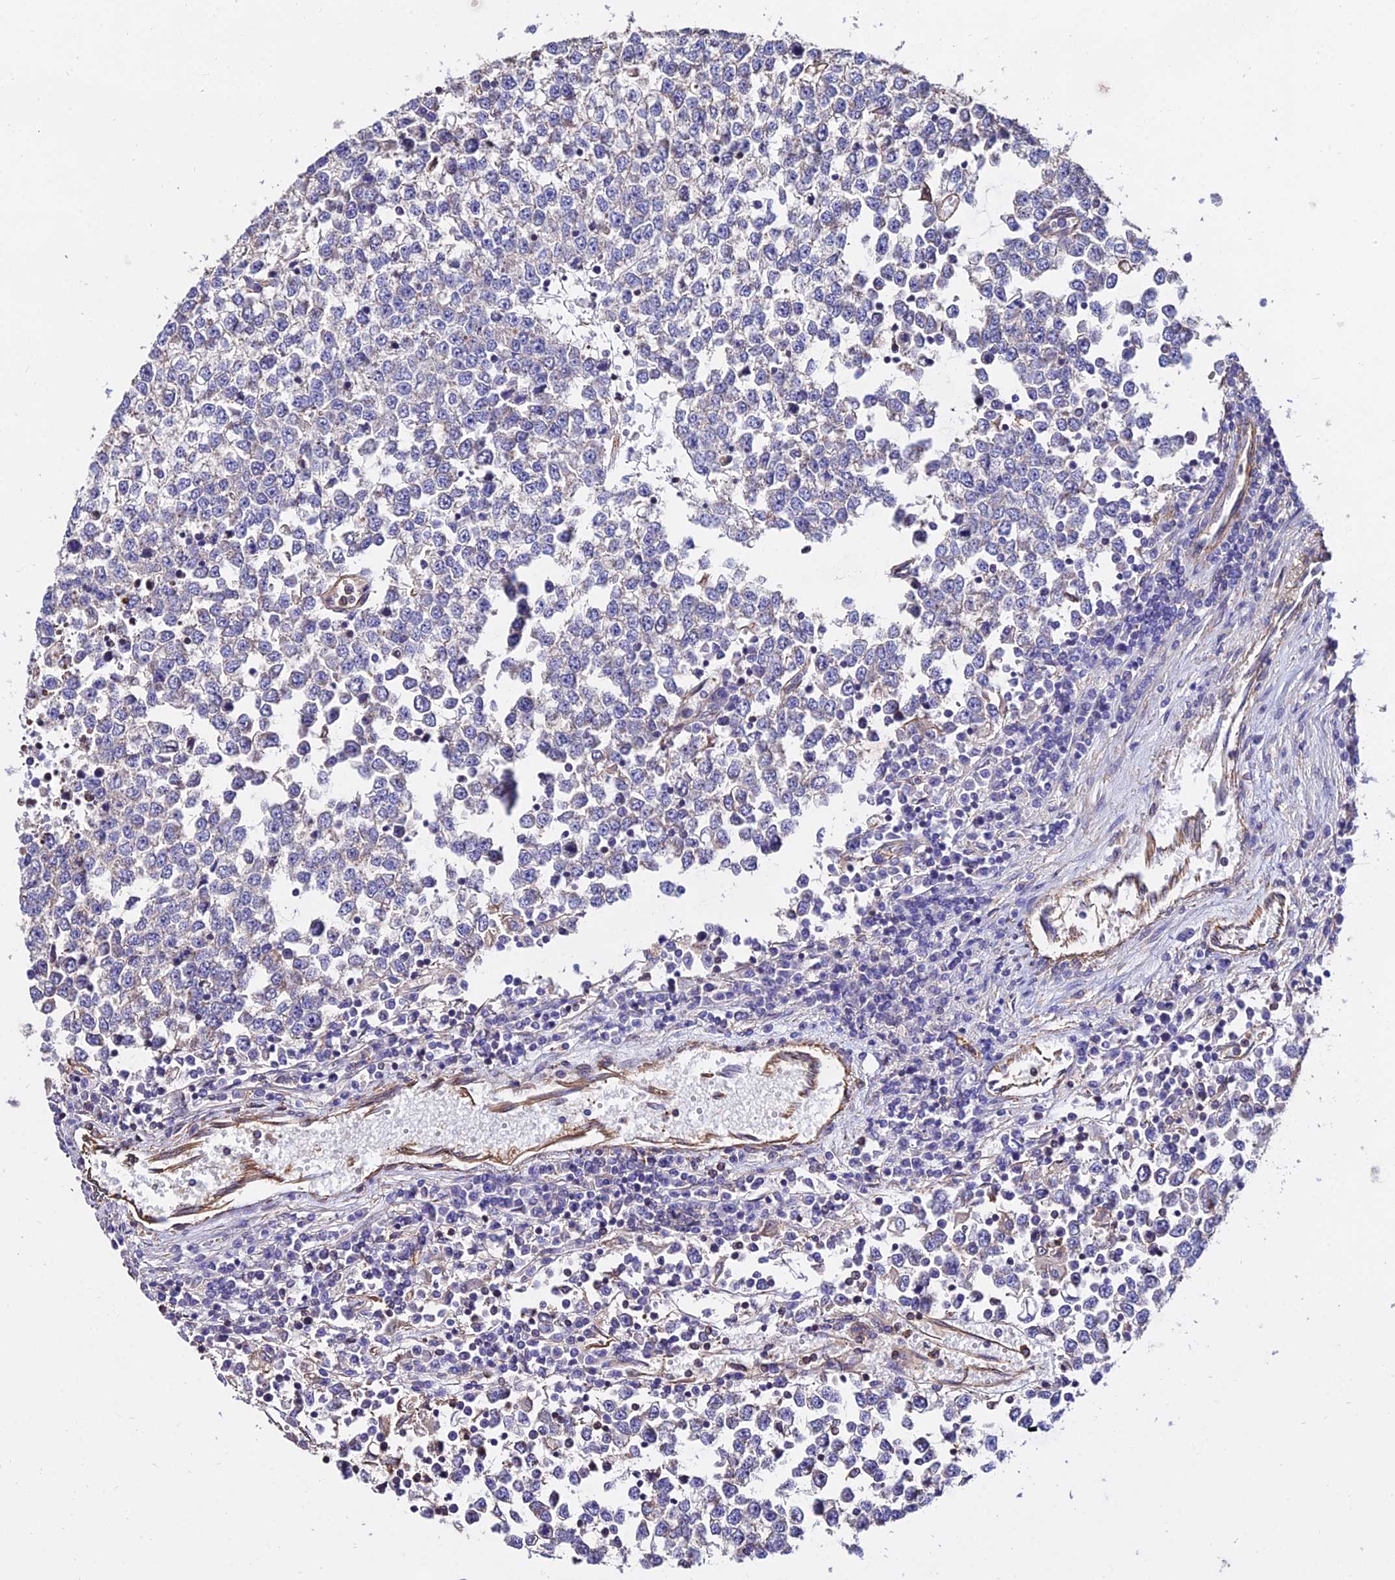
{"staining": {"intensity": "moderate", "quantity": "25%-75%", "location": "cytoplasmic/membranous"}, "tissue": "testis cancer", "cell_type": "Tumor cells", "image_type": "cancer", "snomed": [{"axis": "morphology", "description": "Seminoma, NOS"}, {"axis": "topography", "description": "Testis"}], "caption": "The immunohistochemical stain labels moderate cytoplasmic/membranous positivity in tumor cells of seminoma (testis) tissue. (IHC, brightfield microscopy, high magnification).", "gene": "CALM2", "patient": {"sex": "male", "age": 65}}